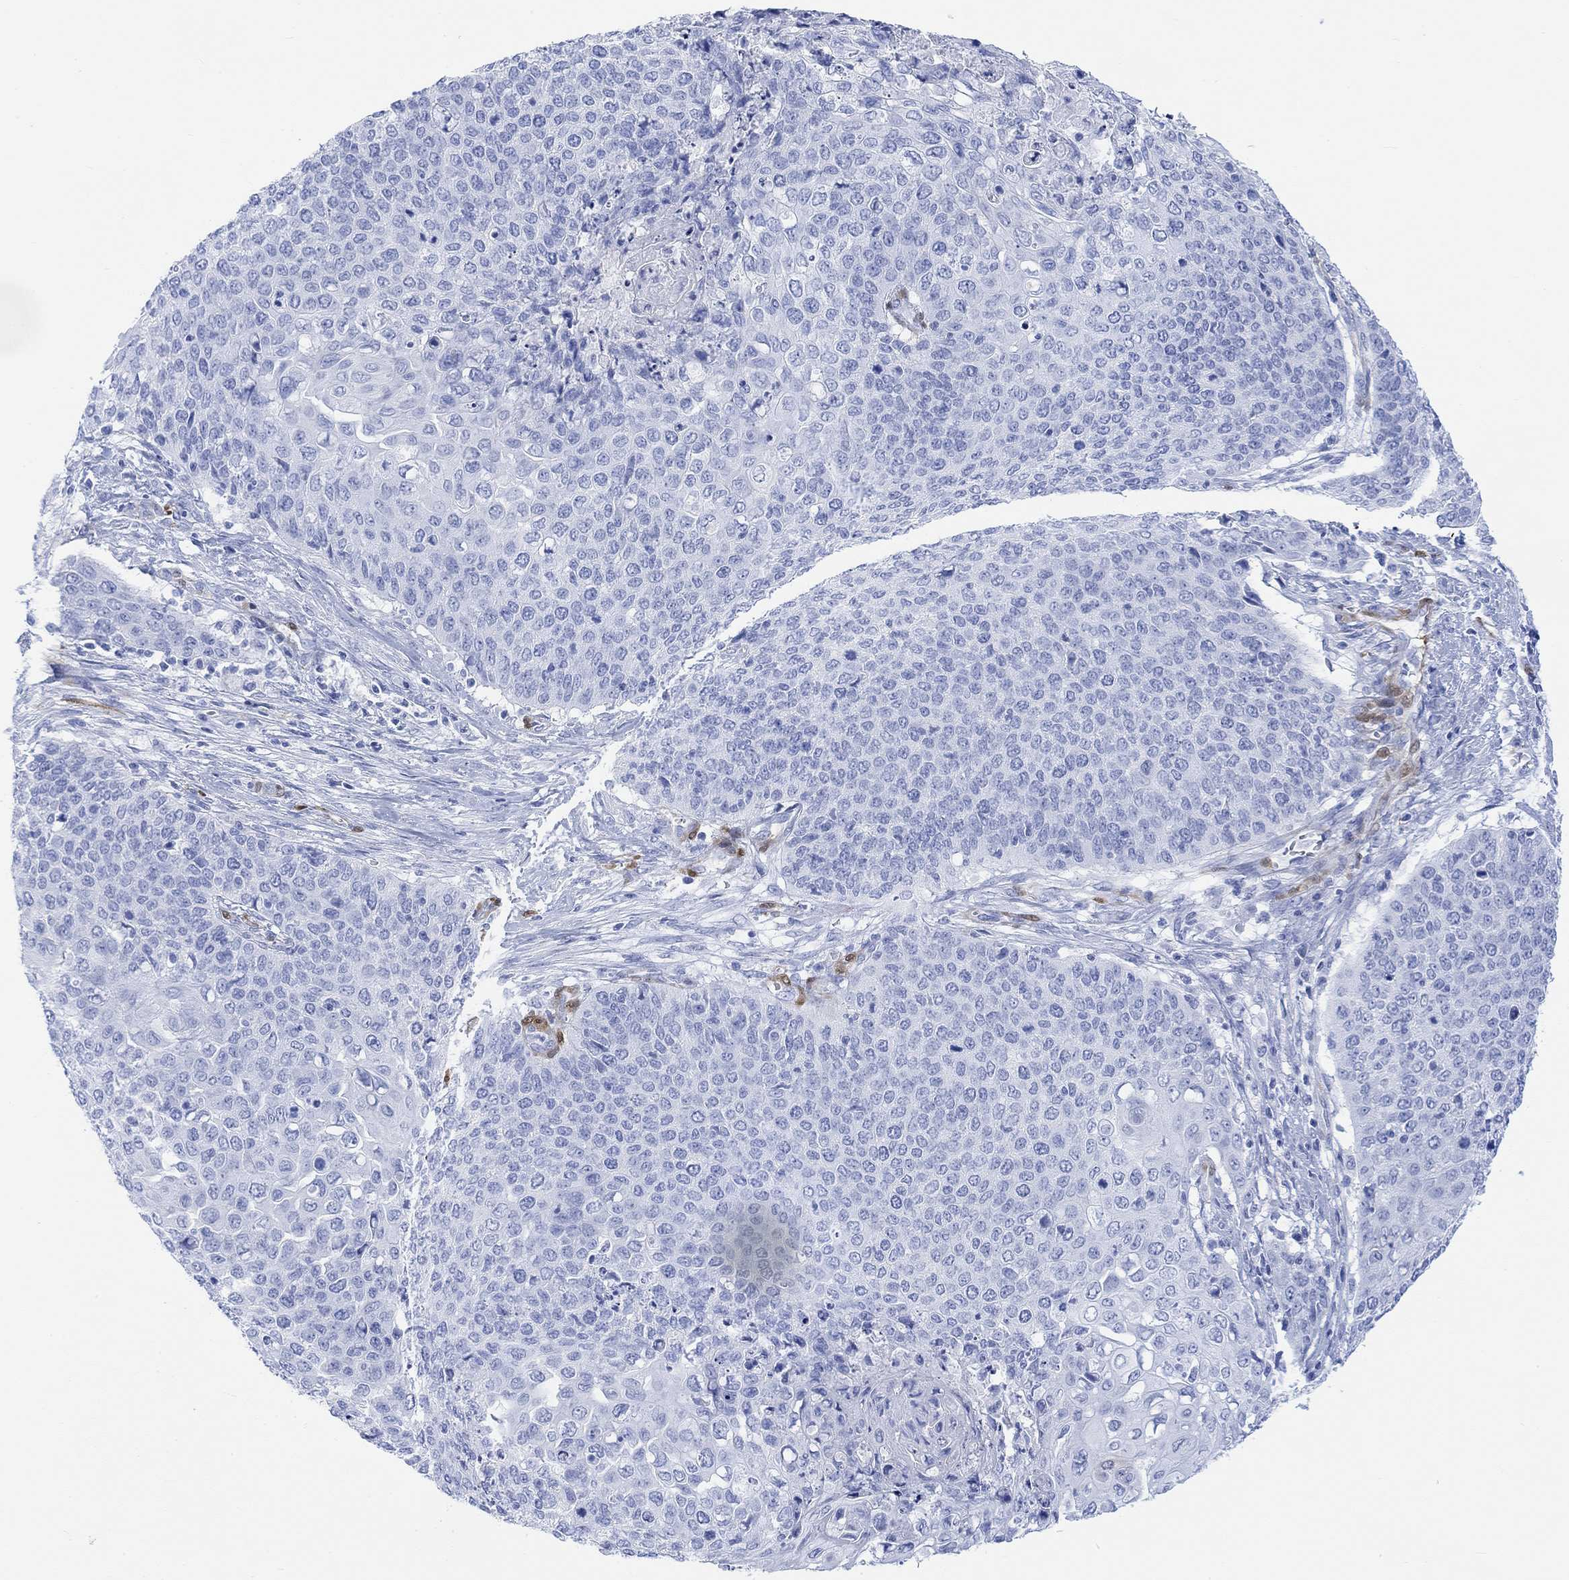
{"staining": {"intensity": "negative", "quantity": "none", "location": "none"}, "tissue": "cervical cancer", "cell_type": "Tumor cells", "image_type": "cancer", "snomed": [{"axis": "morphology", "description": "Squamous cell carcinoma, NOS"}, {"axis": "topography", "description": "Cervix"}], "caption": "A micrograph of cervical squamous cell carcinoma stained for a protein reveals no brown staining in tumor cells.", "gene": "TPPP3", "patient": {"sex": "female", "age": 39}}